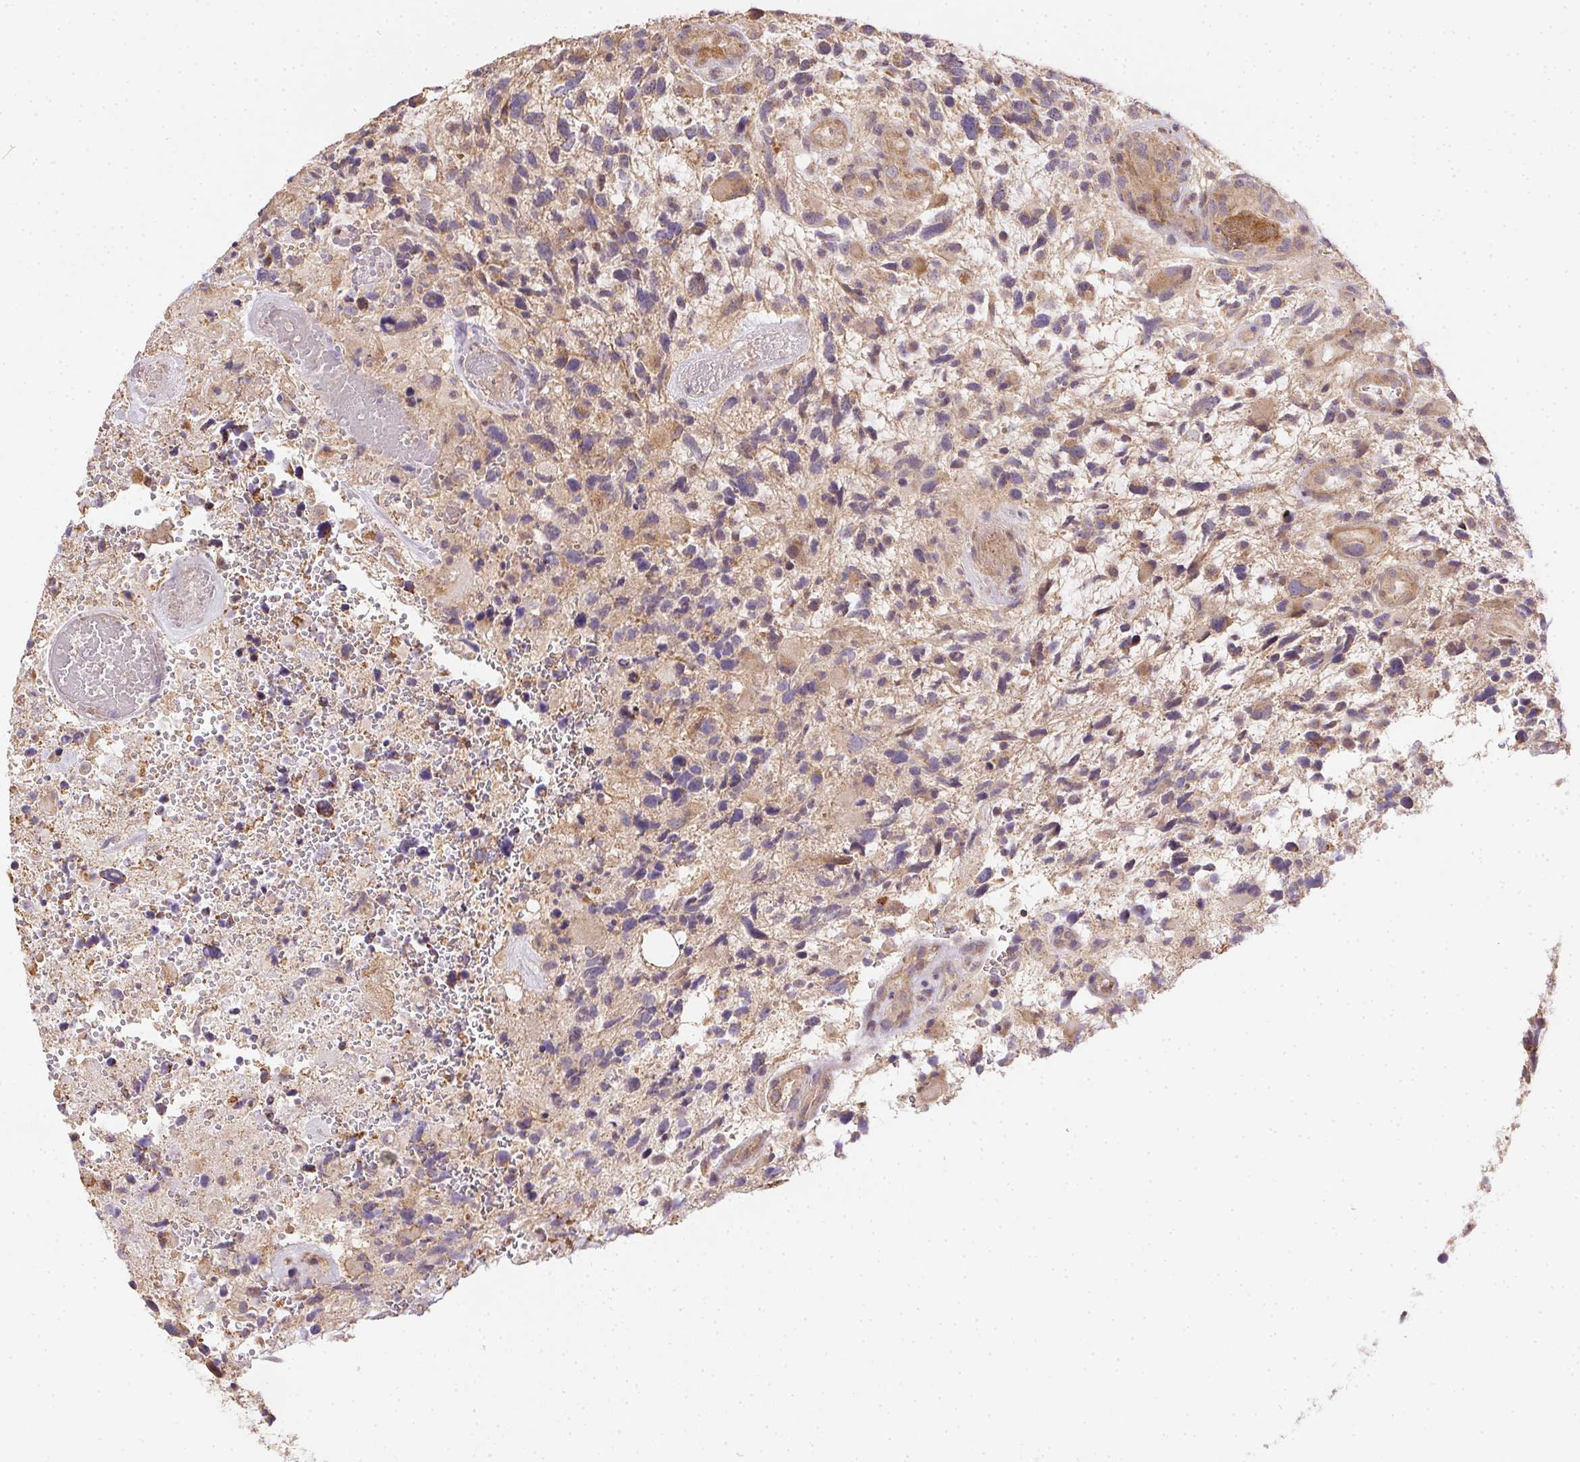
{"staining": {"intensity": "weak", "quantity": "<25%", "location": "cytoplasmic/membranous"}, "tissue": "glioma", "cell_type": "Tumor cells", "image_type": "cancer", "snomed": [{"axis": "morphology", "description": "Glioma, malignant, High grade"}, {"axis": "topography", "description": "Brain"}], "caption": "DAB immunohistochemical staining of human malignant glioma (high-grade) exhibits no significant staining in tumor cells.", "gene": "REV3L", "patient": {"sex": "female", "age": 71}}